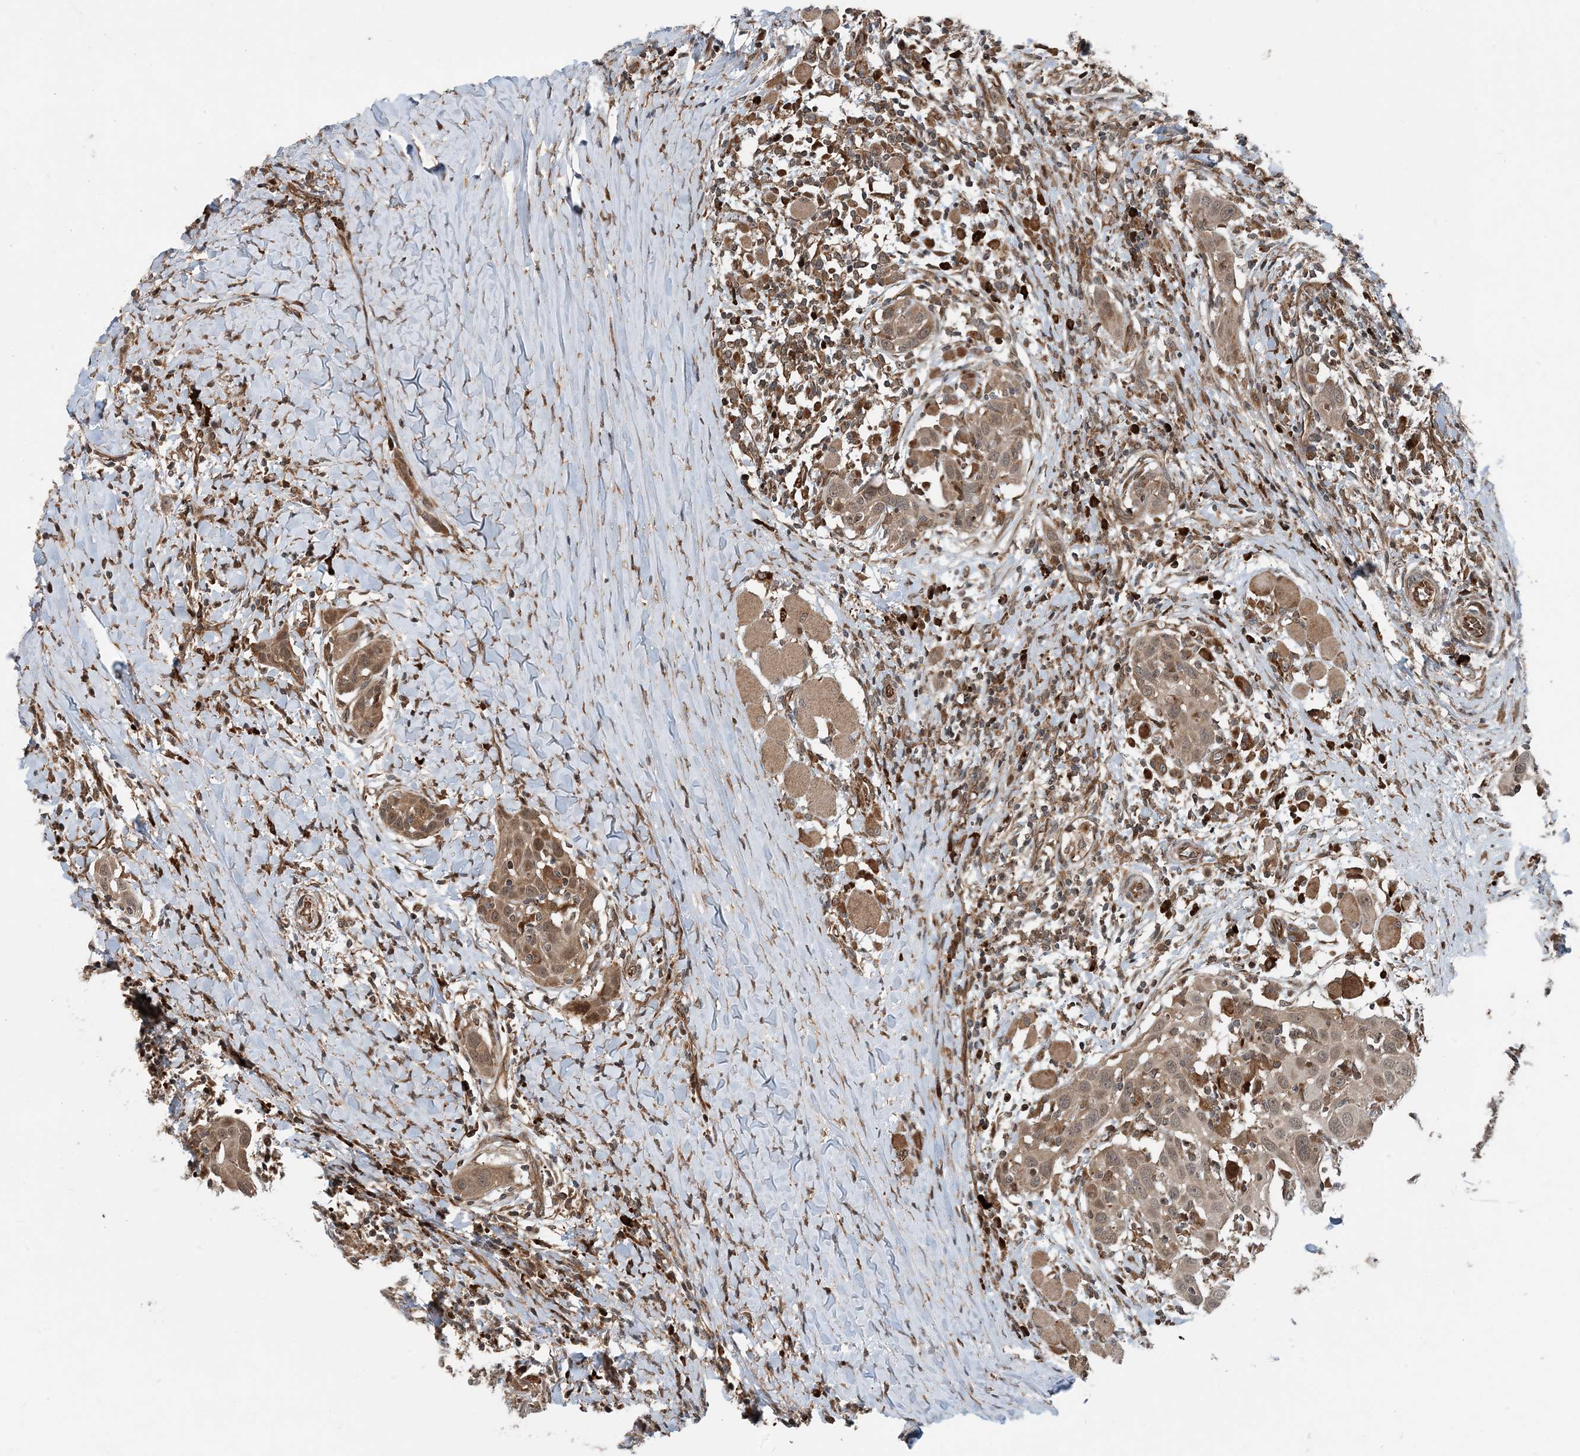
{"staining": {"intensity": "moderate", "quantity": ">75%", "location": "cytoplasmic/membranous,nuclear"}, "tissue": "head and neck cancer", "cell_type": "Tumor cells", "image_type": "cancer", "snomed": [{"axis": "morphology", "description": "Squamous cell carcinoma, NOS"}, {"axis": "topography", "description": "Oral tissue"}, {"axis": "topography", "description": "Head-Neck"}], "caption": "Approximately >75% of tumor cells in human head and neck cancer (squamous cell carcinoma) show moderate cytoplasmic/membranous and nuclear protein expression as visualized by brown immunohistochemical staining.", "gene": "EDEM2", "patient": {"sex": "female", "age": 50}}